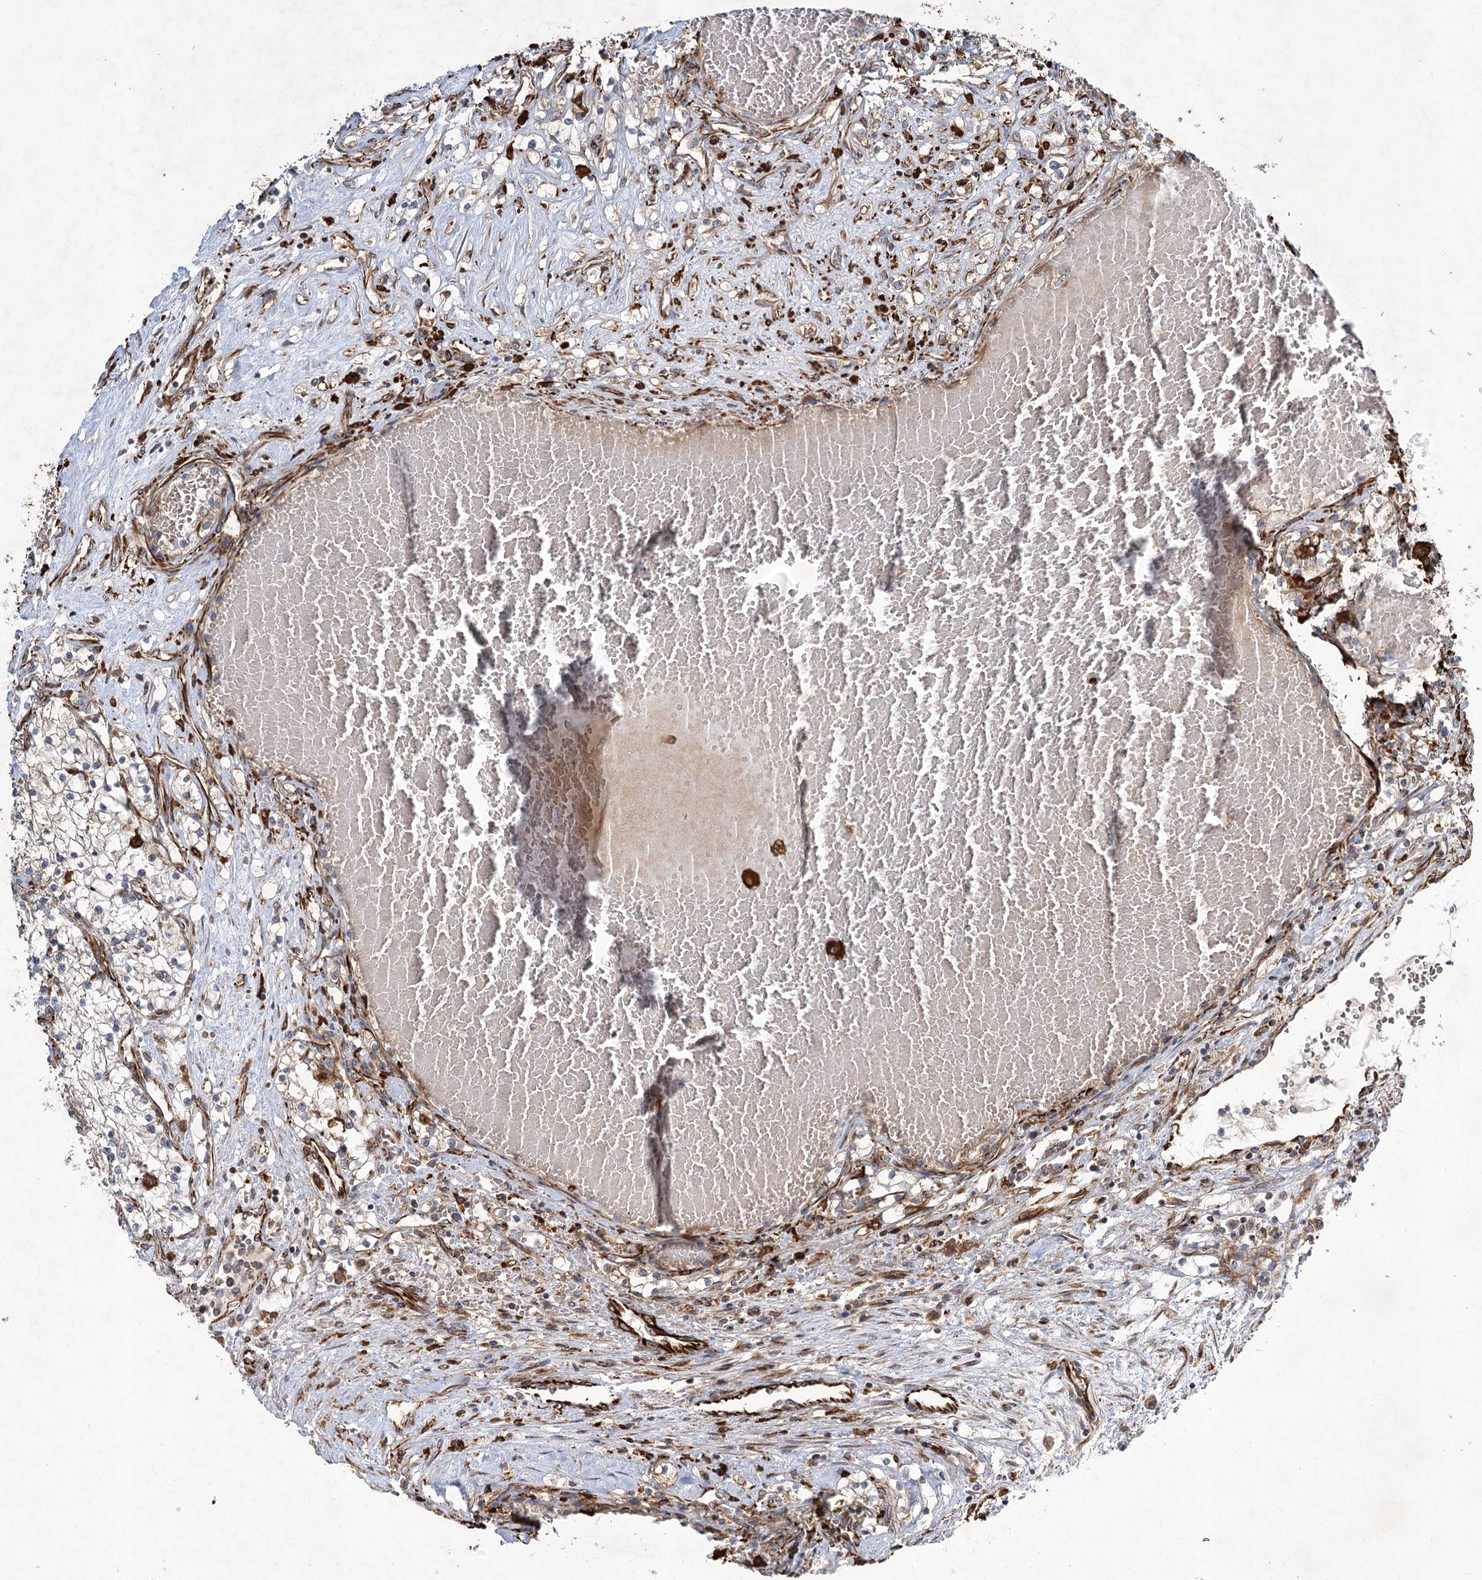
{"staining": {"intensity": "negative", "quantity": "none", "location": "none"}, "tissue": "renal cancer", "cell_type": "Tumor cells", "image_type": "cancer", "snomed": [{"axis": "morphology", "description": "Normal tissue, NOS"}, {"axis": "morphology", "description": "Adenocarcinoma, NOS"}, {"axis": "topography", "description": "Kidney"}], "caption": "A high-resolution histopathology image shows immunohistochemistry staining of renal cancer, which shows no significant expression in tumor cells.", "gene": "DPEP2", "patient": {"sex": "male", "age": 68}}